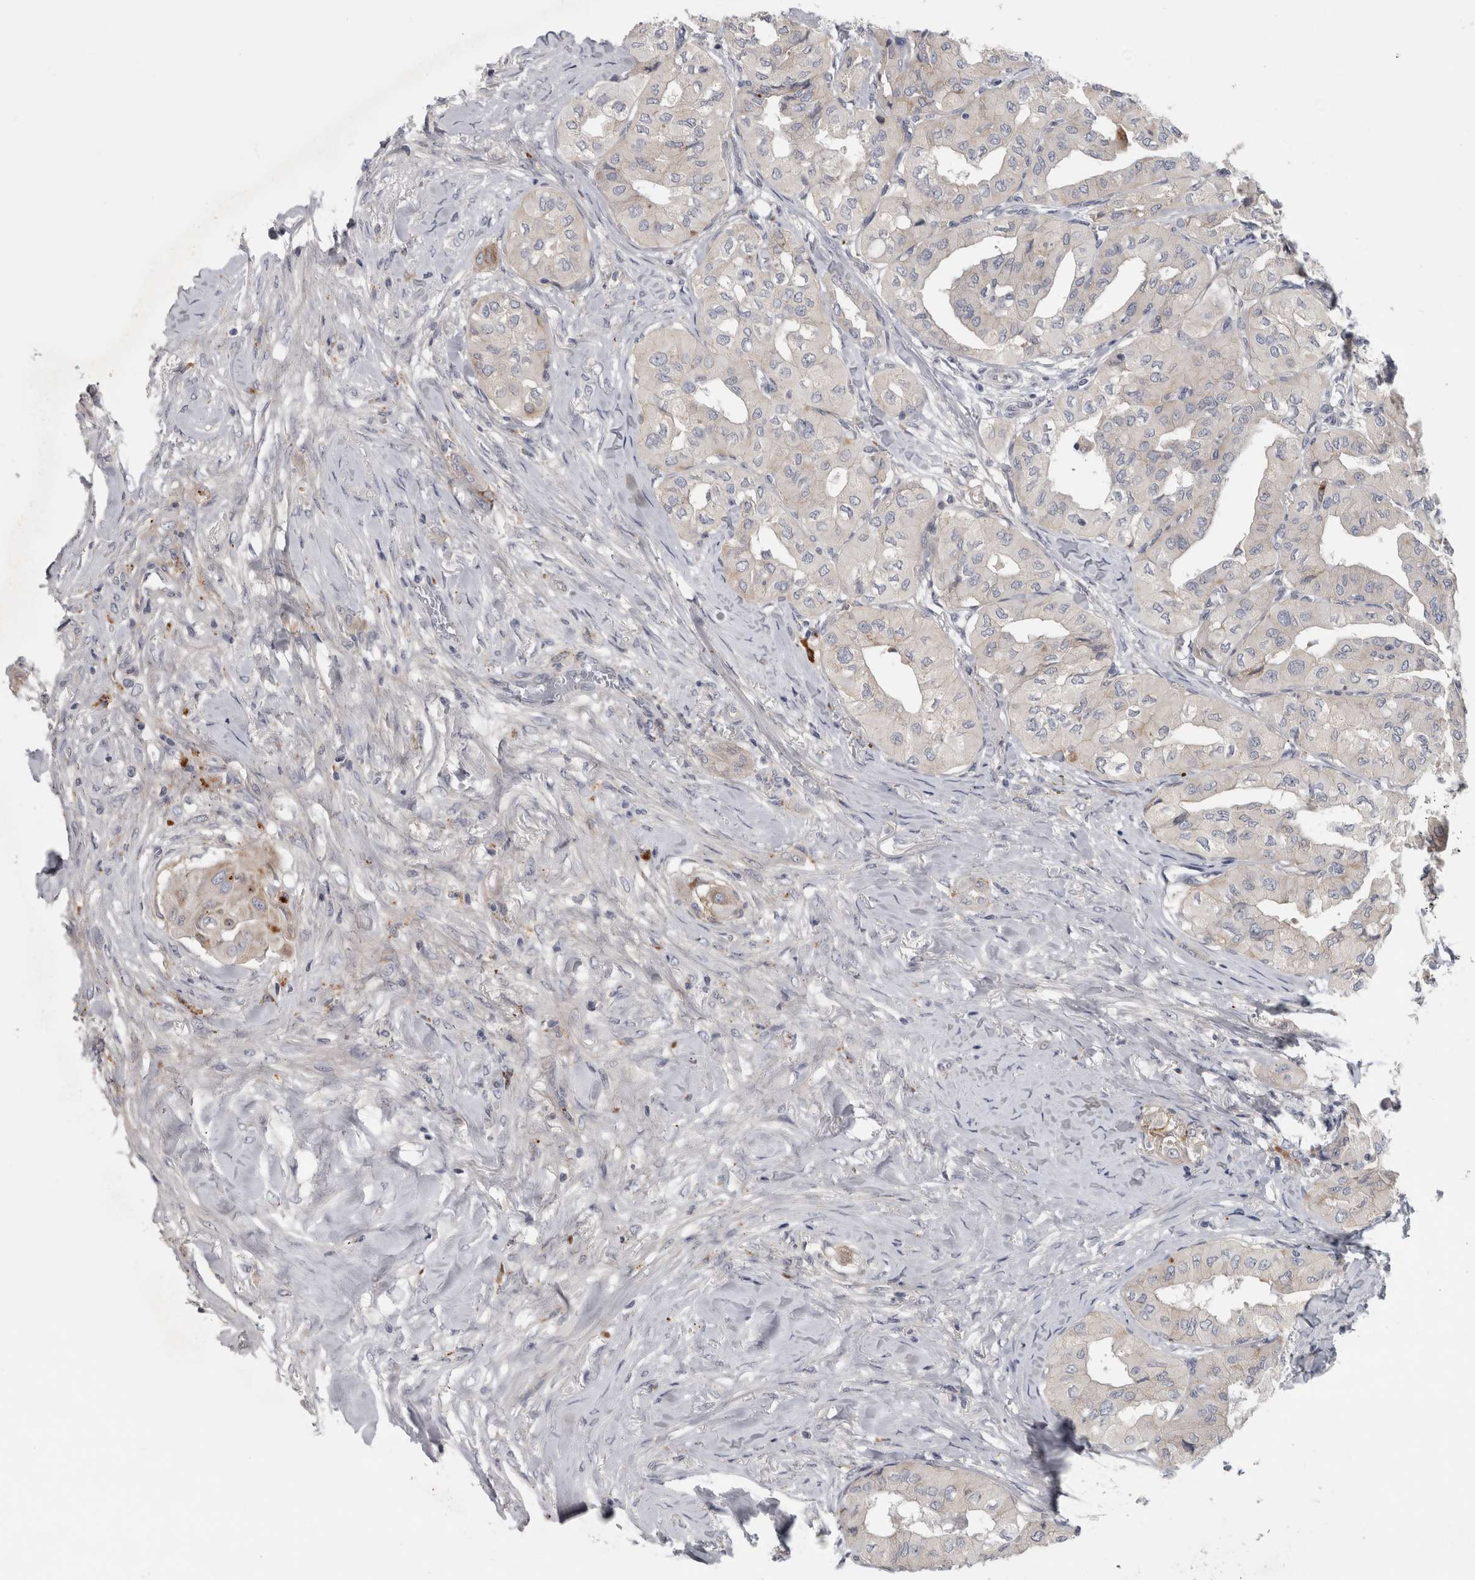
{"staining": {"intensity": "negative", "quantity": "none", "location": "none"}, "tissue": "thyroid cancer", "cell_type": "Tumor cells", "image_type": "cancer", "snomed": [{"axis": "morphology", "description": "Papillary adenocarcinoma, NOS"}, {"axis": "topography", "description": "Thyroid gland"}], "caption": "There is no significant expression in tumor cells of papillary adenocarcinoma (thyroid).", "gene": "ATXN2", "patient": {"sex": "female", "age": 59}}